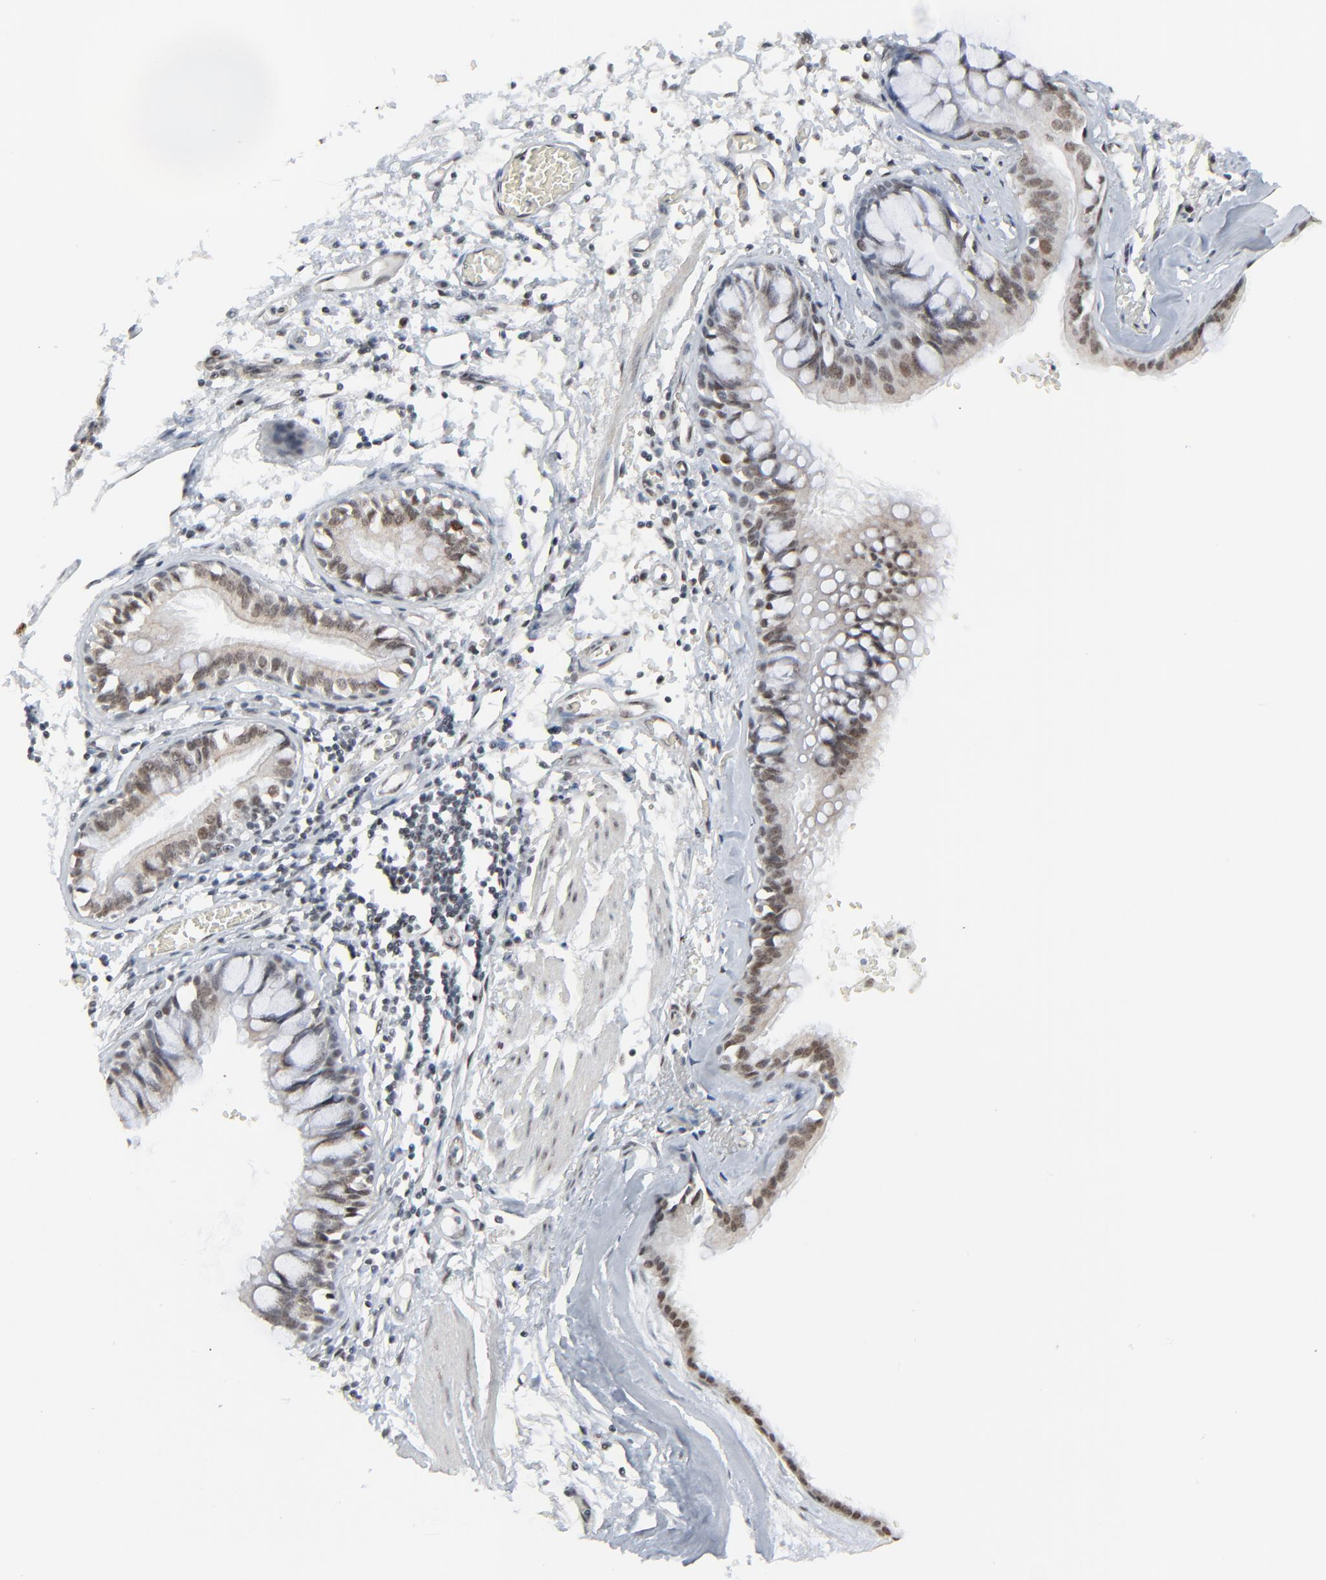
{"staining": {"intensity": "moderate", "quantity": ">75%", "location": "nuclear"}, "tissue": "bronchus", "cell_type": "Respiratory epithelial cells", "image_type": "normal", "snomed": [{"axis": "morphology", "description": "Normal tissue, NOS"}, {"axis": "topography", "description": "Bronchus"}, {"axis": "topography", "description": "Lung"}], "caption": "Immunohistochemical staining of benign bronchus shows moderate nuclear protein staining in about >75% of respiratory epithelial cells. The staining was performed using DAB (3,3'-diaminobenzidine), with brown indicating positive protein expression. Nuclei are stained blue with hematoxylin.", "gene": "FBXO28", "patient": {"sex": "female", "age": 56}}